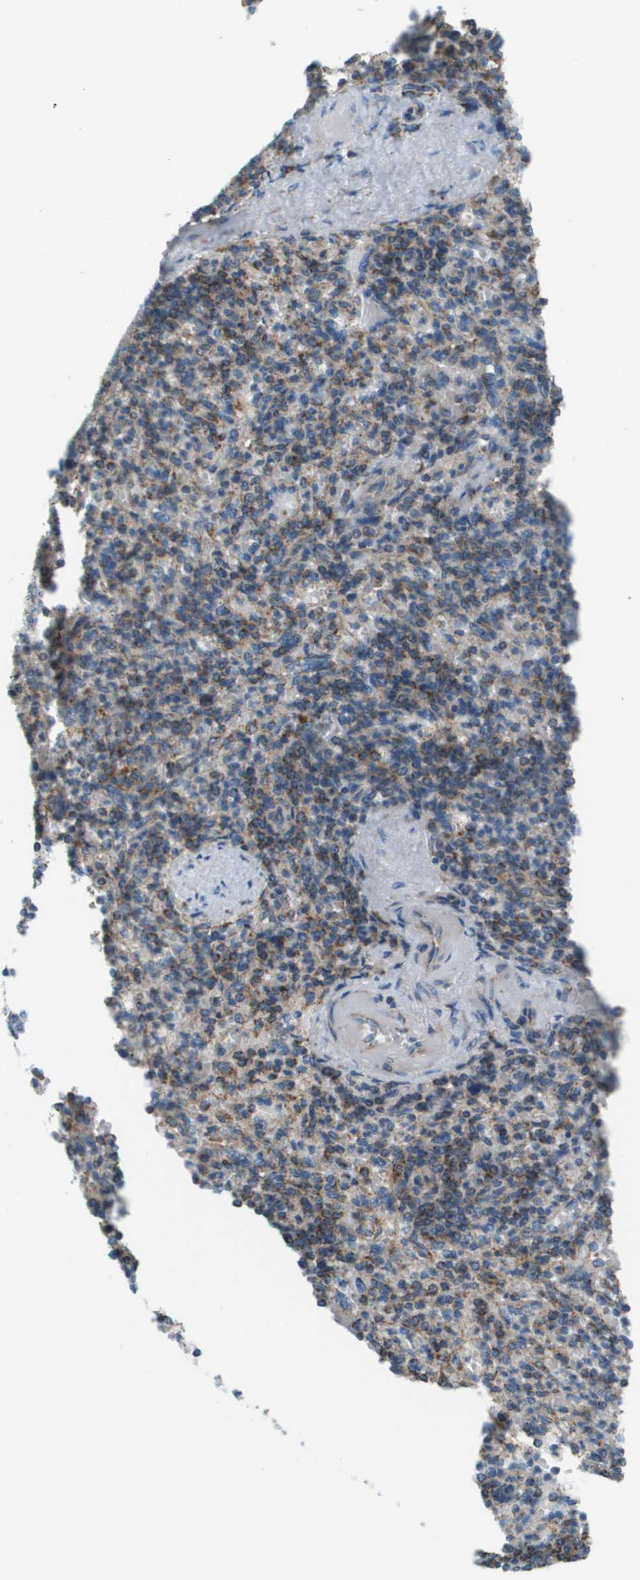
{"staining": {"intensity": "weak", "quantity": "25%-75%", "location": "cytoplasmic/membranous"}, "tissue": "spleen", "cell_type": "Cells in red pulp", "image_type": "normal", "snomed": [{"axis": "morphology", "description": "Normal tissue, NOS"}, {"axis": "topography", "description": "Spleen"}], "caption": "A brown stain highlights weak cytoplasmic/membranous staining of a protein in cells in red pulp of normal spleen.", "gene": "TAOK3", "patient": {"sex": "female", "age": 74}}